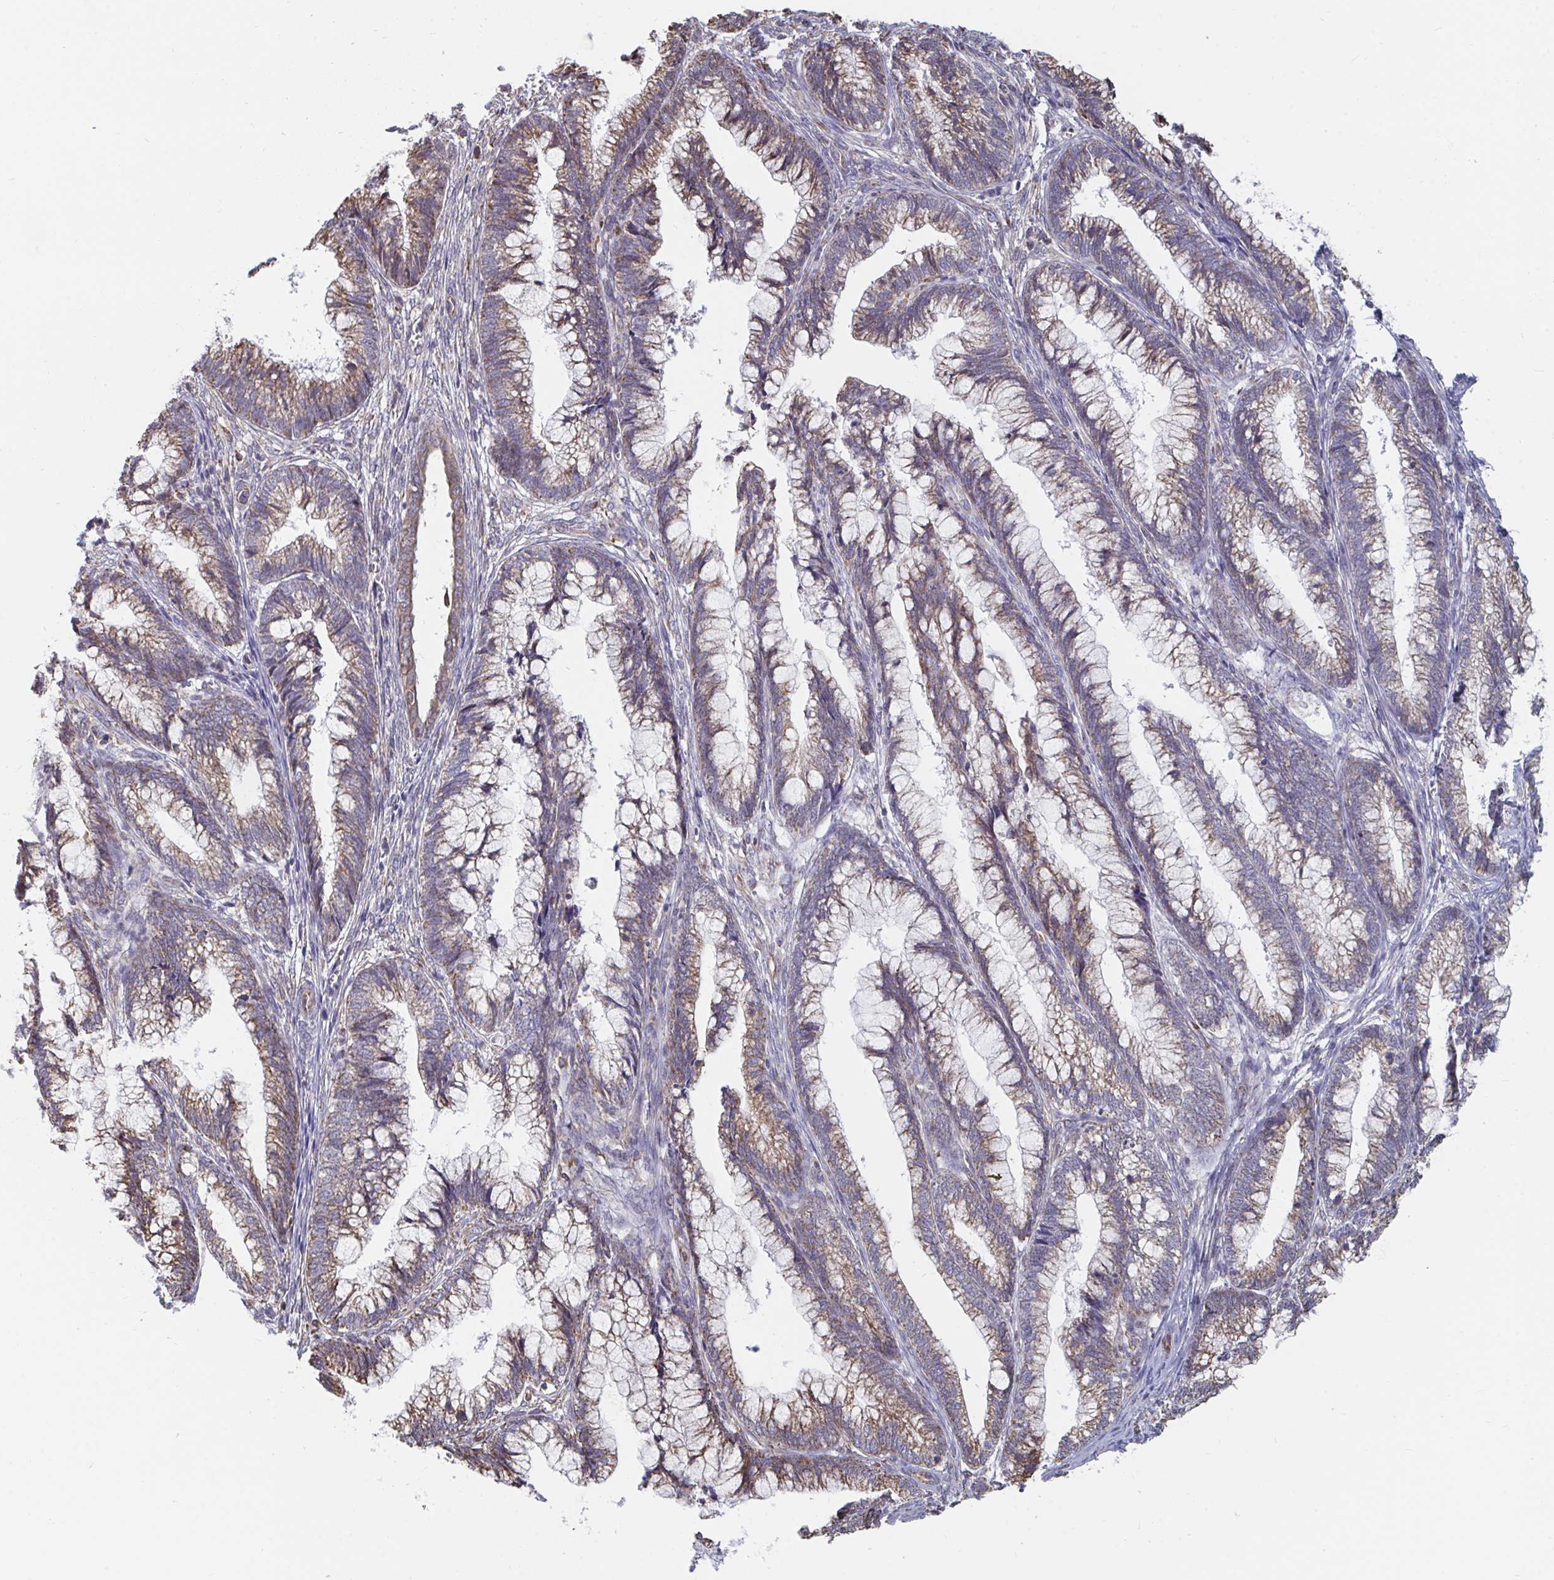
{"staining": {"intensity": "weak", "quantity": ">75%", "location": "cytoplasmic/membranous"}, "tissue": "cervical cancer", "cell_type": "Tumor cells", "image_type": "cancer", "snomed": [{"axis": "morphology", "description": "Adenocarcinoma, NOS"}, {"axis": "topography", "description": "Cervix"}], "caption": "Immunohistochemistry (IHC) (DAB (3,3'-diaminobenzidine)) staining of human adenocarcinoma (cervical) exhibits weak cytoplasmic/membranous protein staining in approximately >75% of tumor cells. The protein is stained brown, and the nuclei are stained in blue (DAB IHC with brightfield microscopy, high magnification).", "gene": "ELAVL1", "patient": {"sex": "female", "age": 44}}